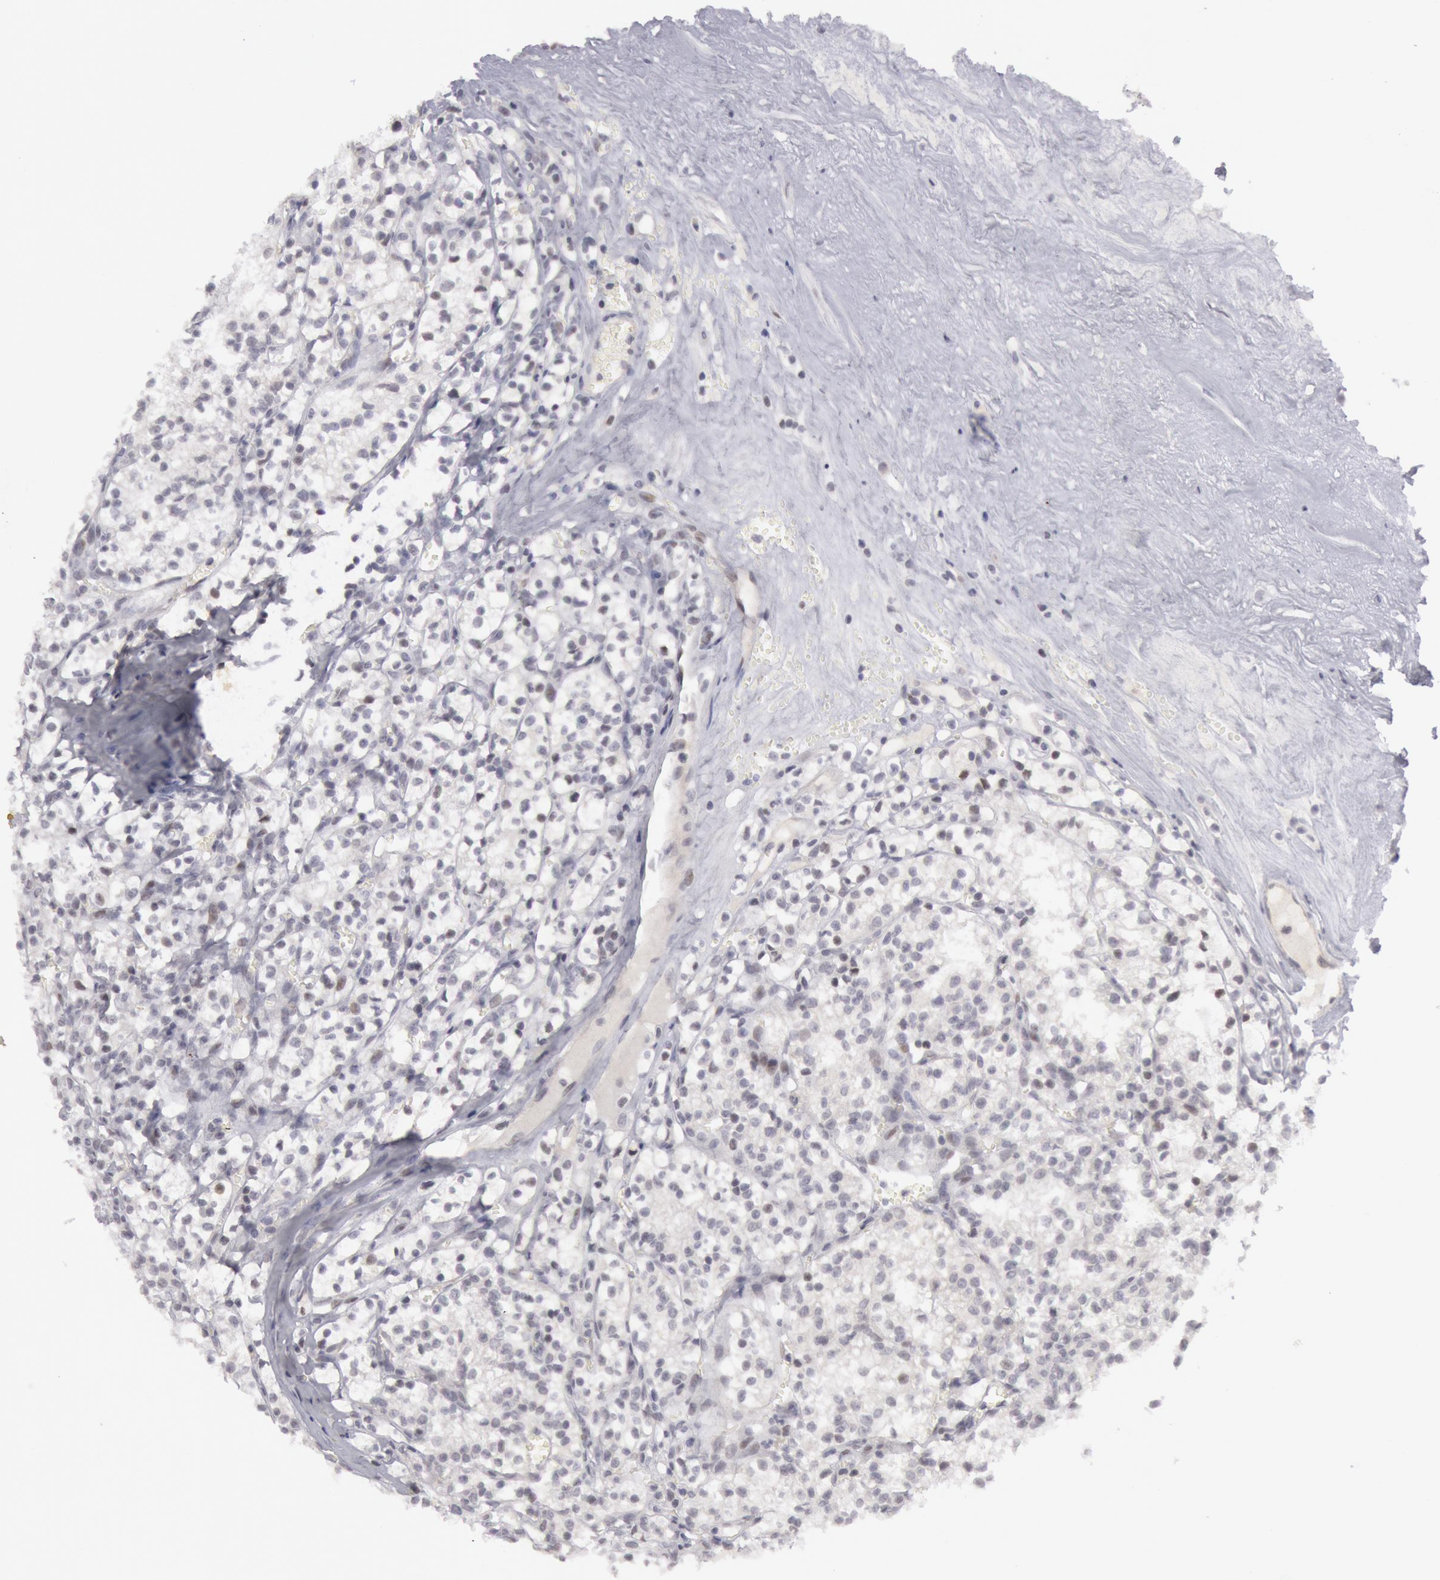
{"staining": {"intensity": "negative", "quantity": "none", "location": "none"}, "tissue": "renal cancer", "cell_type": "Tumor cells", "image_type": "cancer", "snomed": [{"axis": "morphology", "description": "Adenocarcinoma, NOS"}, {"axis": "topography", "description": "Kidney"}], "caption": "The IHC micrograph has no significant expression in tumor cells of adenocarcinoma (renal) tissue.", "gene": "JOSD1", "patient": {"sex": "male", "age": 61}}